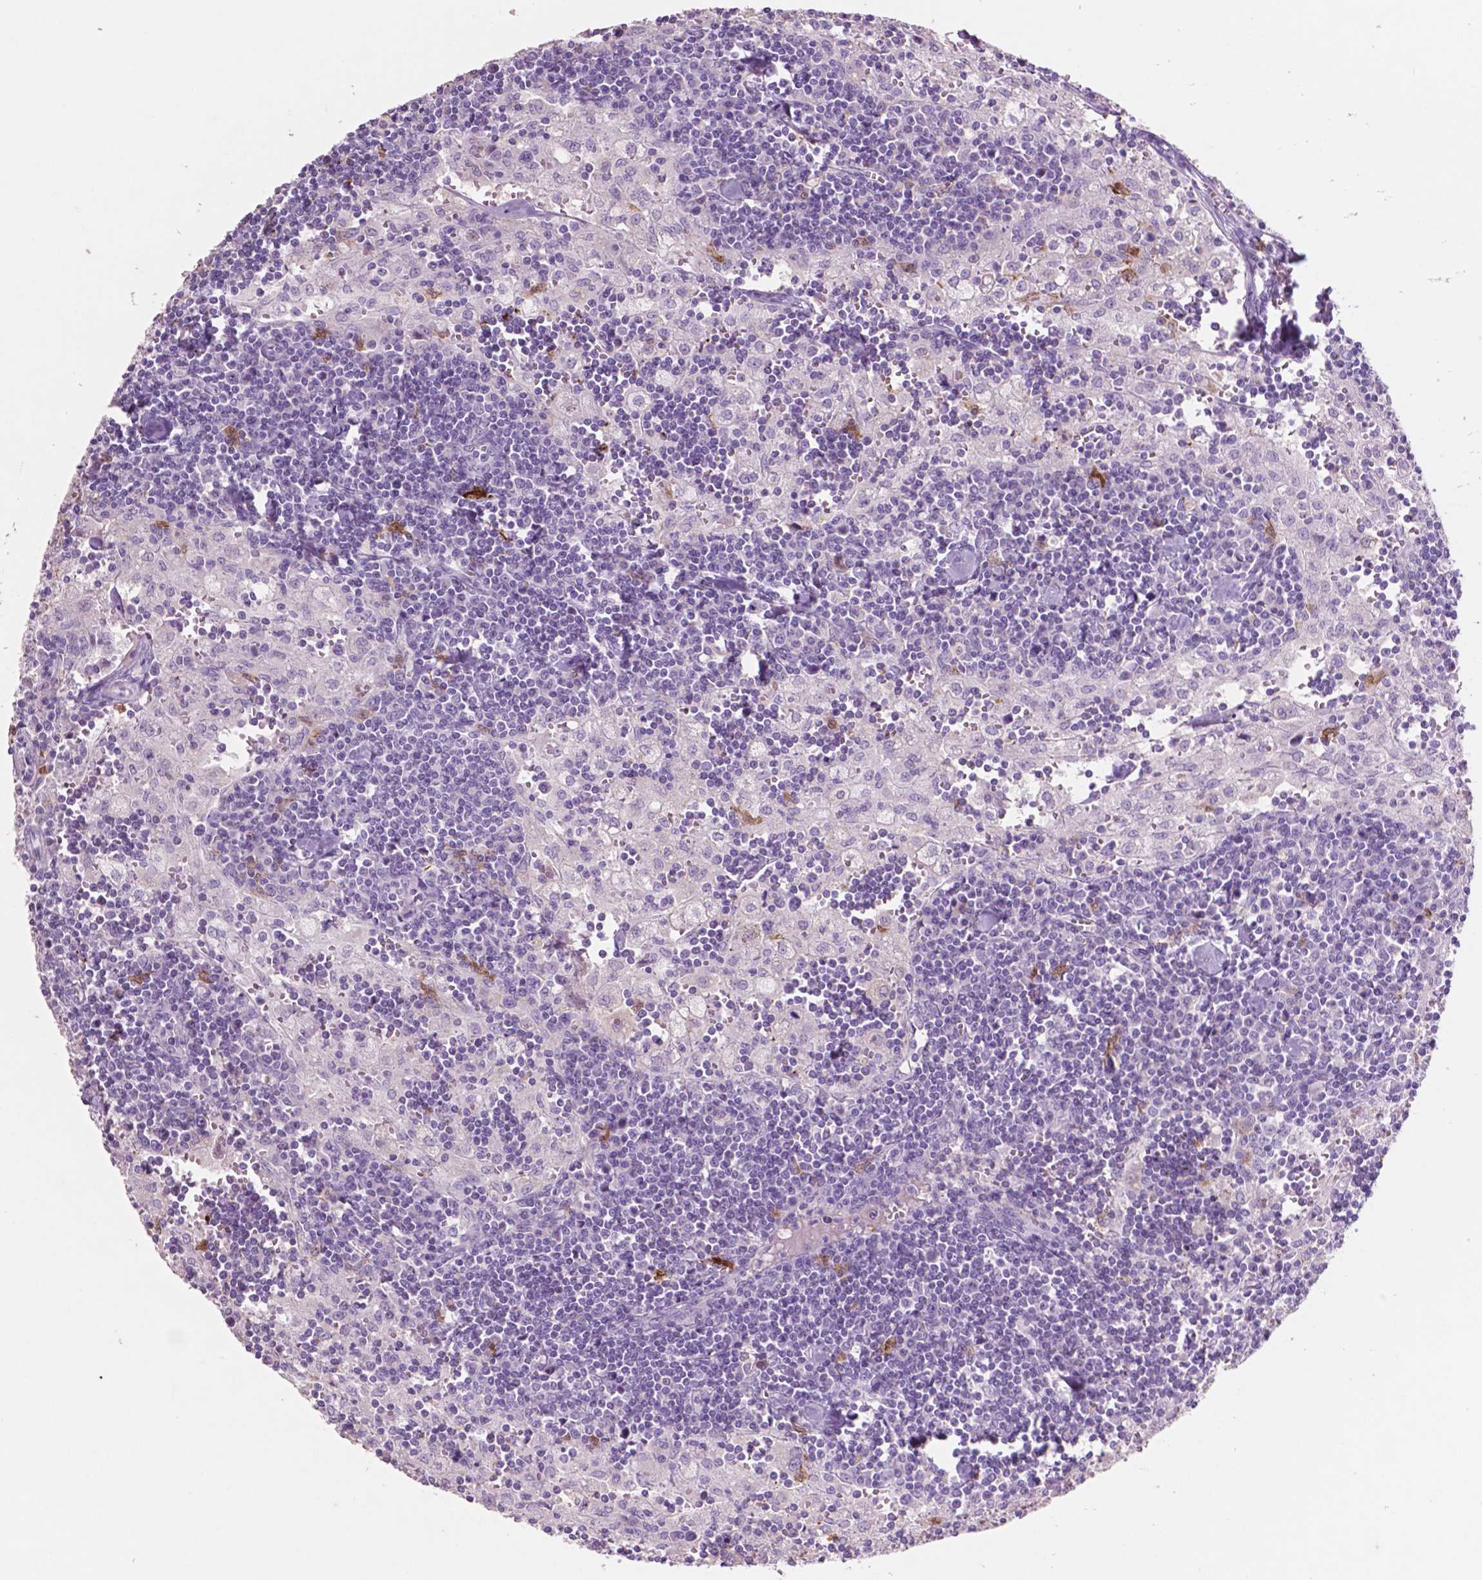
{"staining": {"intensity": "negative", "quantity": "none", "location": "none"}, "tissue": "lymph node", "cell_type": "Germinal center cells", "image_type": "normal", "snomed": [{"axis": "morphology", "description": "Normal tissue, NOS"}, {"axis": "topography", "description": "Lymph node"}], "caption": "The immunohistochemistry histopathology image has no significant staining in germinal center cells of lymph node.", "gene": "IDO1", "patient": {"sex": "male", "age": 55}}